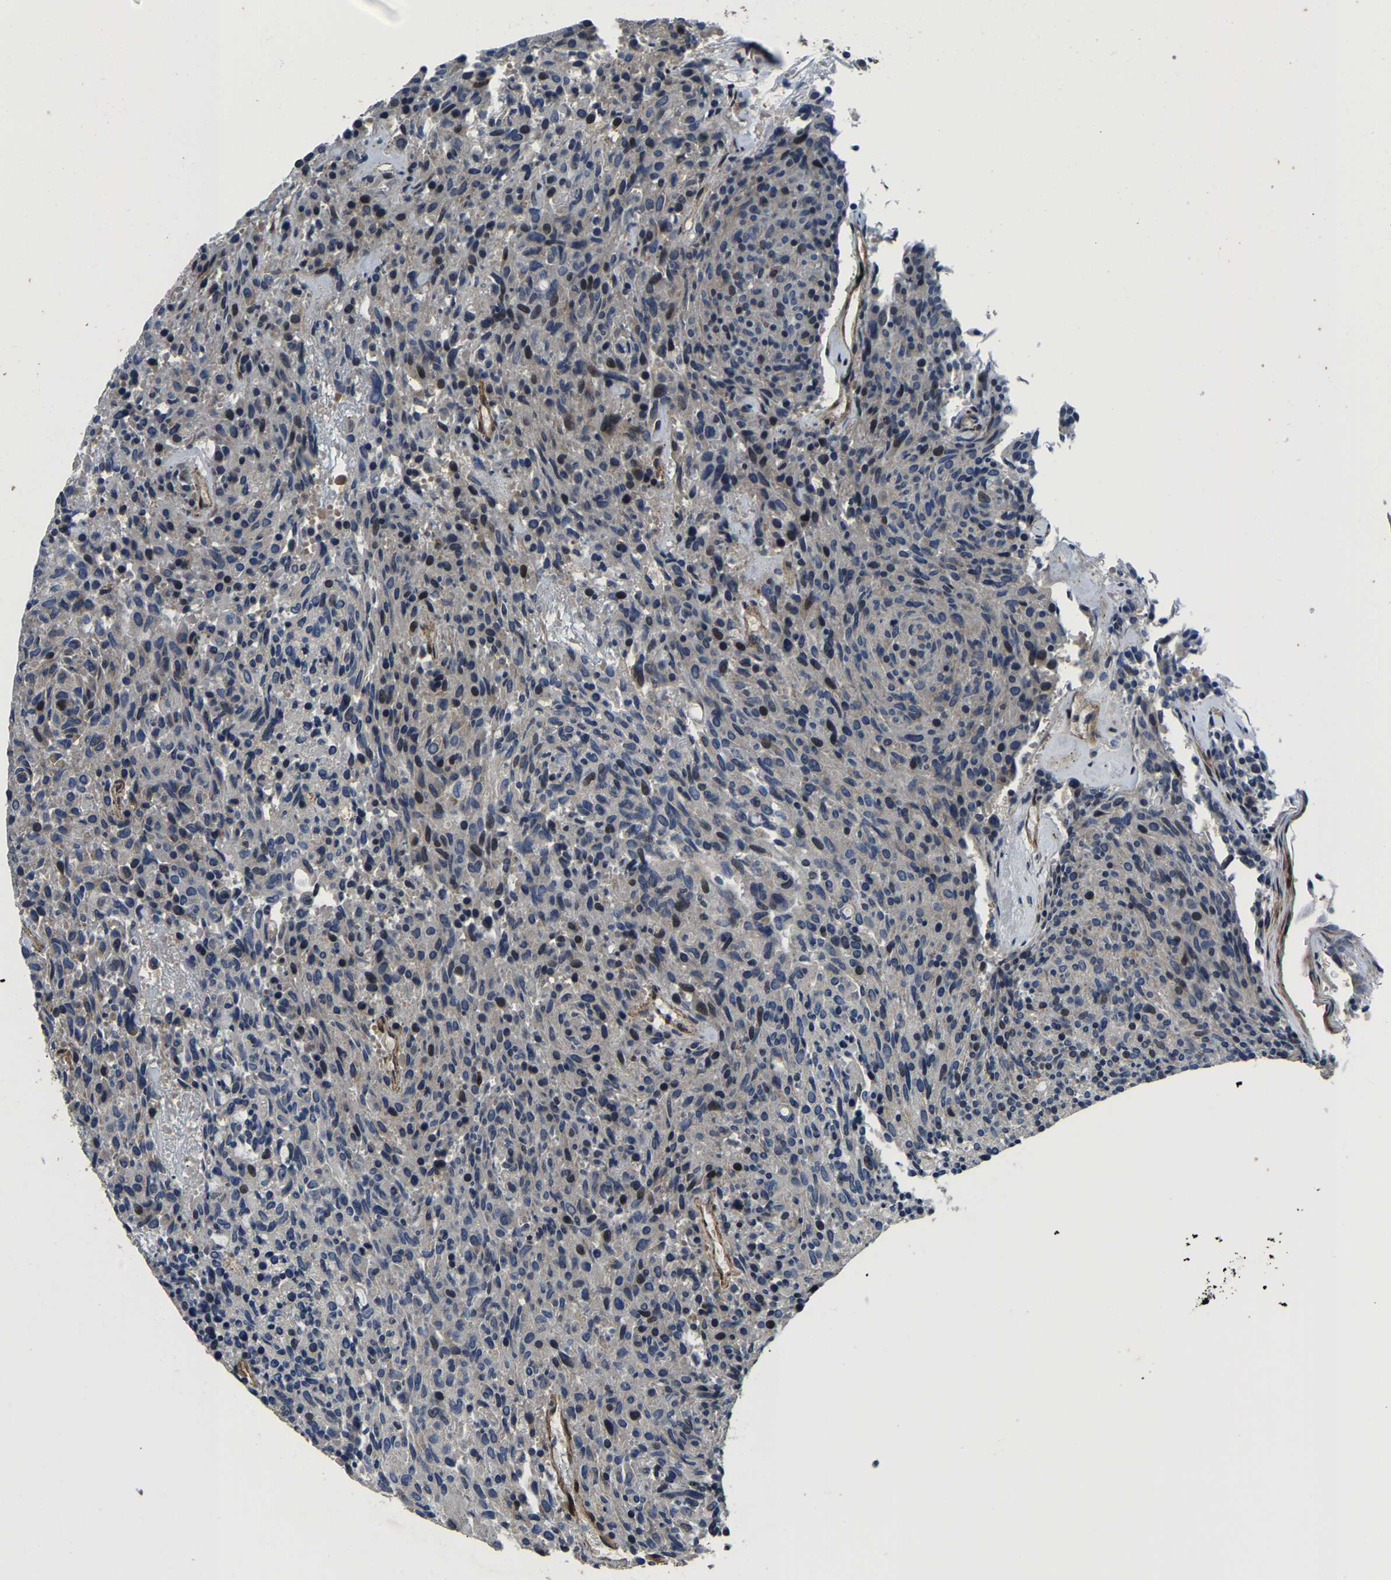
{"staining": {"intensity": "moderate", "quantity": "<25%", "location": "nuclear"}, "tissue": "carcinoid", "cell_type": "Tumor cells", "image_type": "cancer", "snomed": [{"axis": "morphology", "description": "Carcinoid, malignant, NOS"}, {"axis": "topography", "description": "Pancreas"}], "caption": "Immunohistochemical staining of human carcinoid reveals low levels of moderate nuclear expression in approximately <25% of tumor cells.", "gene": "RNF39", "patient": {"sex": "female", "age": 54}}